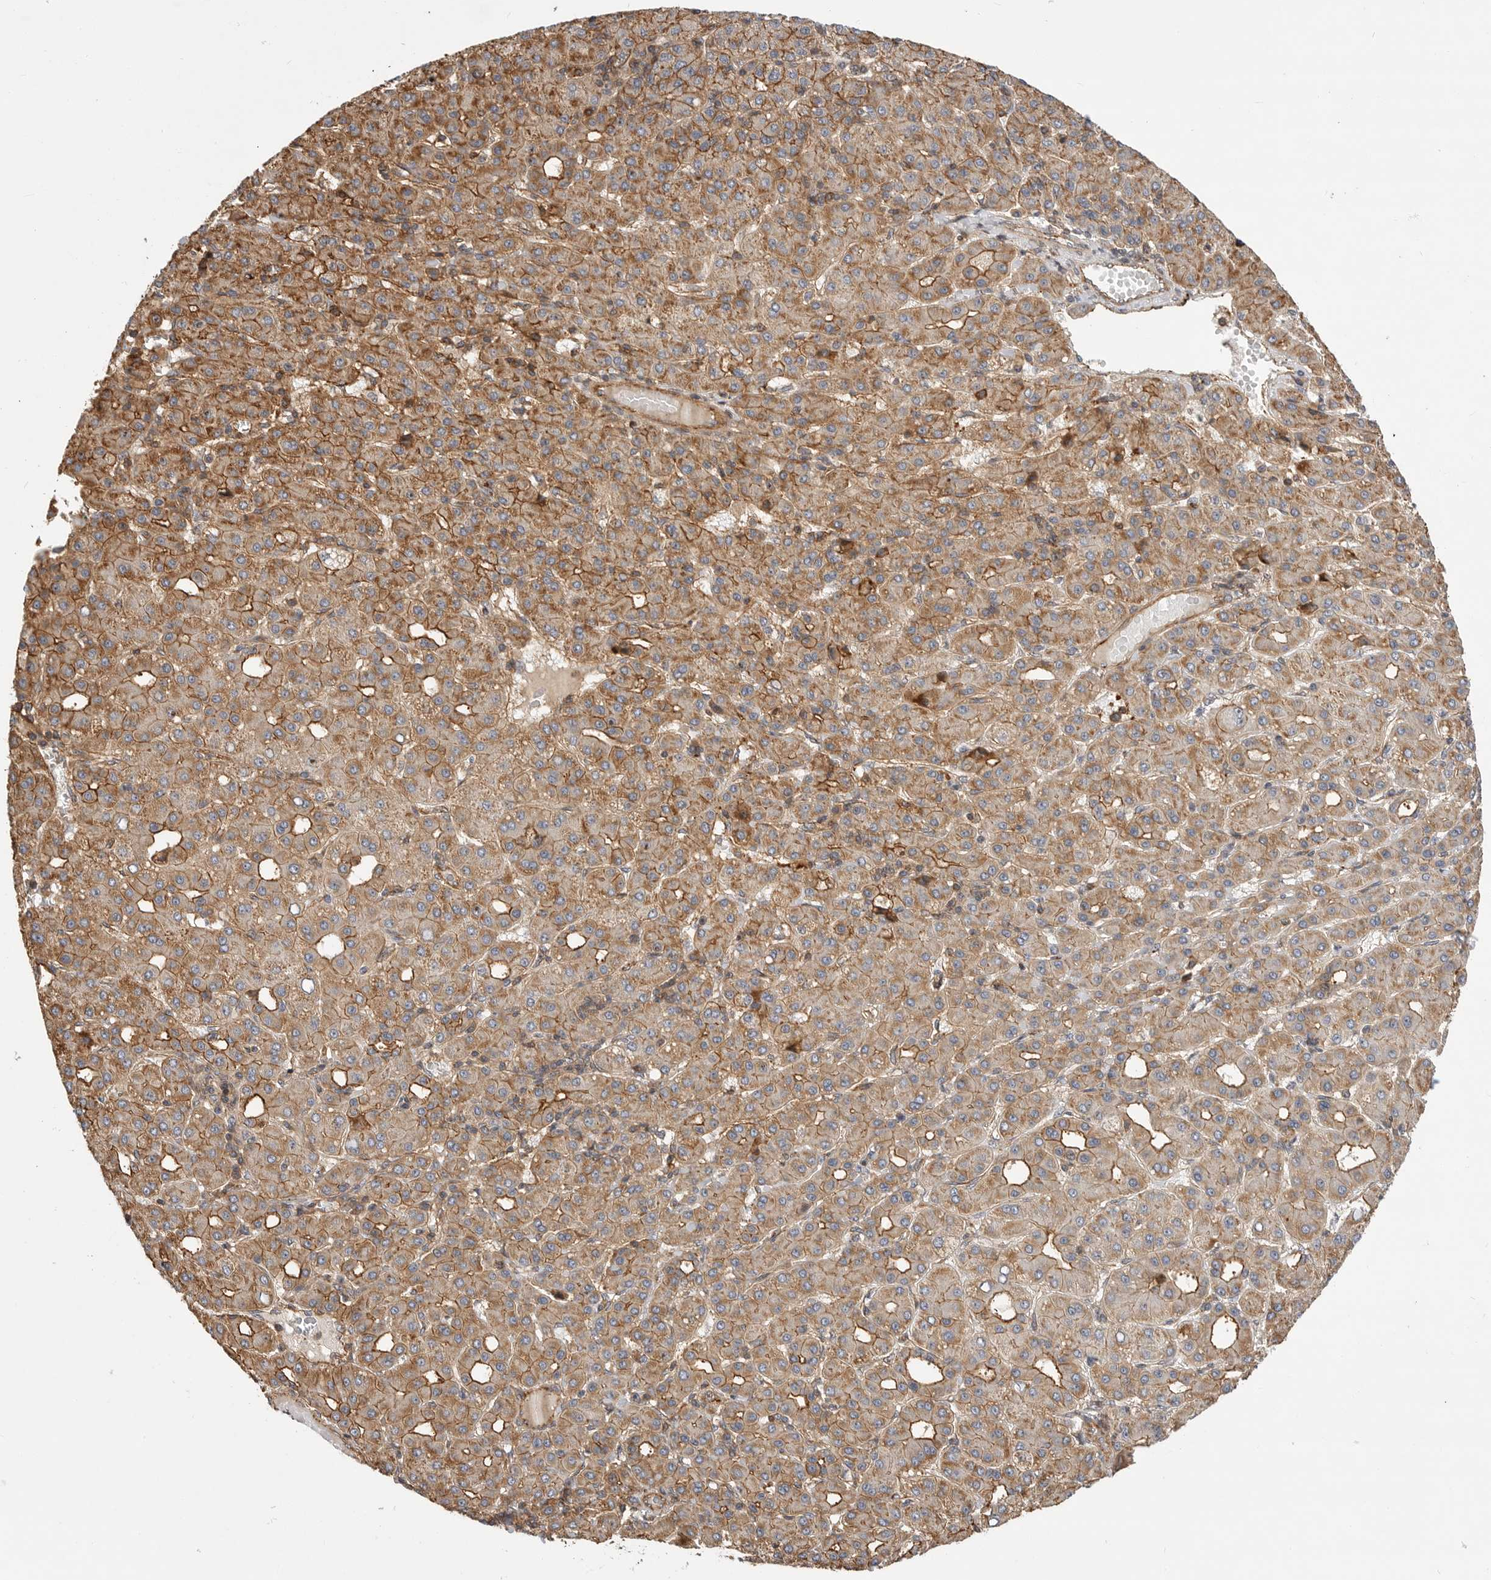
{"staining": {"intensity": "moderate", "quantity": ">75%", "location": "cytoplasmic/membranous"}, "tissue": "liver cancer", "cell_type": "Tumor cells", "image_type": "cancer", "snomed": [{"axis": "morphology", "description": "Carcinoma, Hepatocellular, NOS"}, {"axis": "topography", "description": "Liver"}], "caption": "High-magnification brightfield microscopy of liver hepatocellular carcinoma stained with DAB (3,3'-diaminobenzidine) (brown) and counterstained with hematoxylin (blue). tumor cells exhibit moderate cytoplasmic/membranous staining is appreciated in about>75% of cells.", "gene": "GPATCH2", "patient": {"sex": "male", "age": 65}}